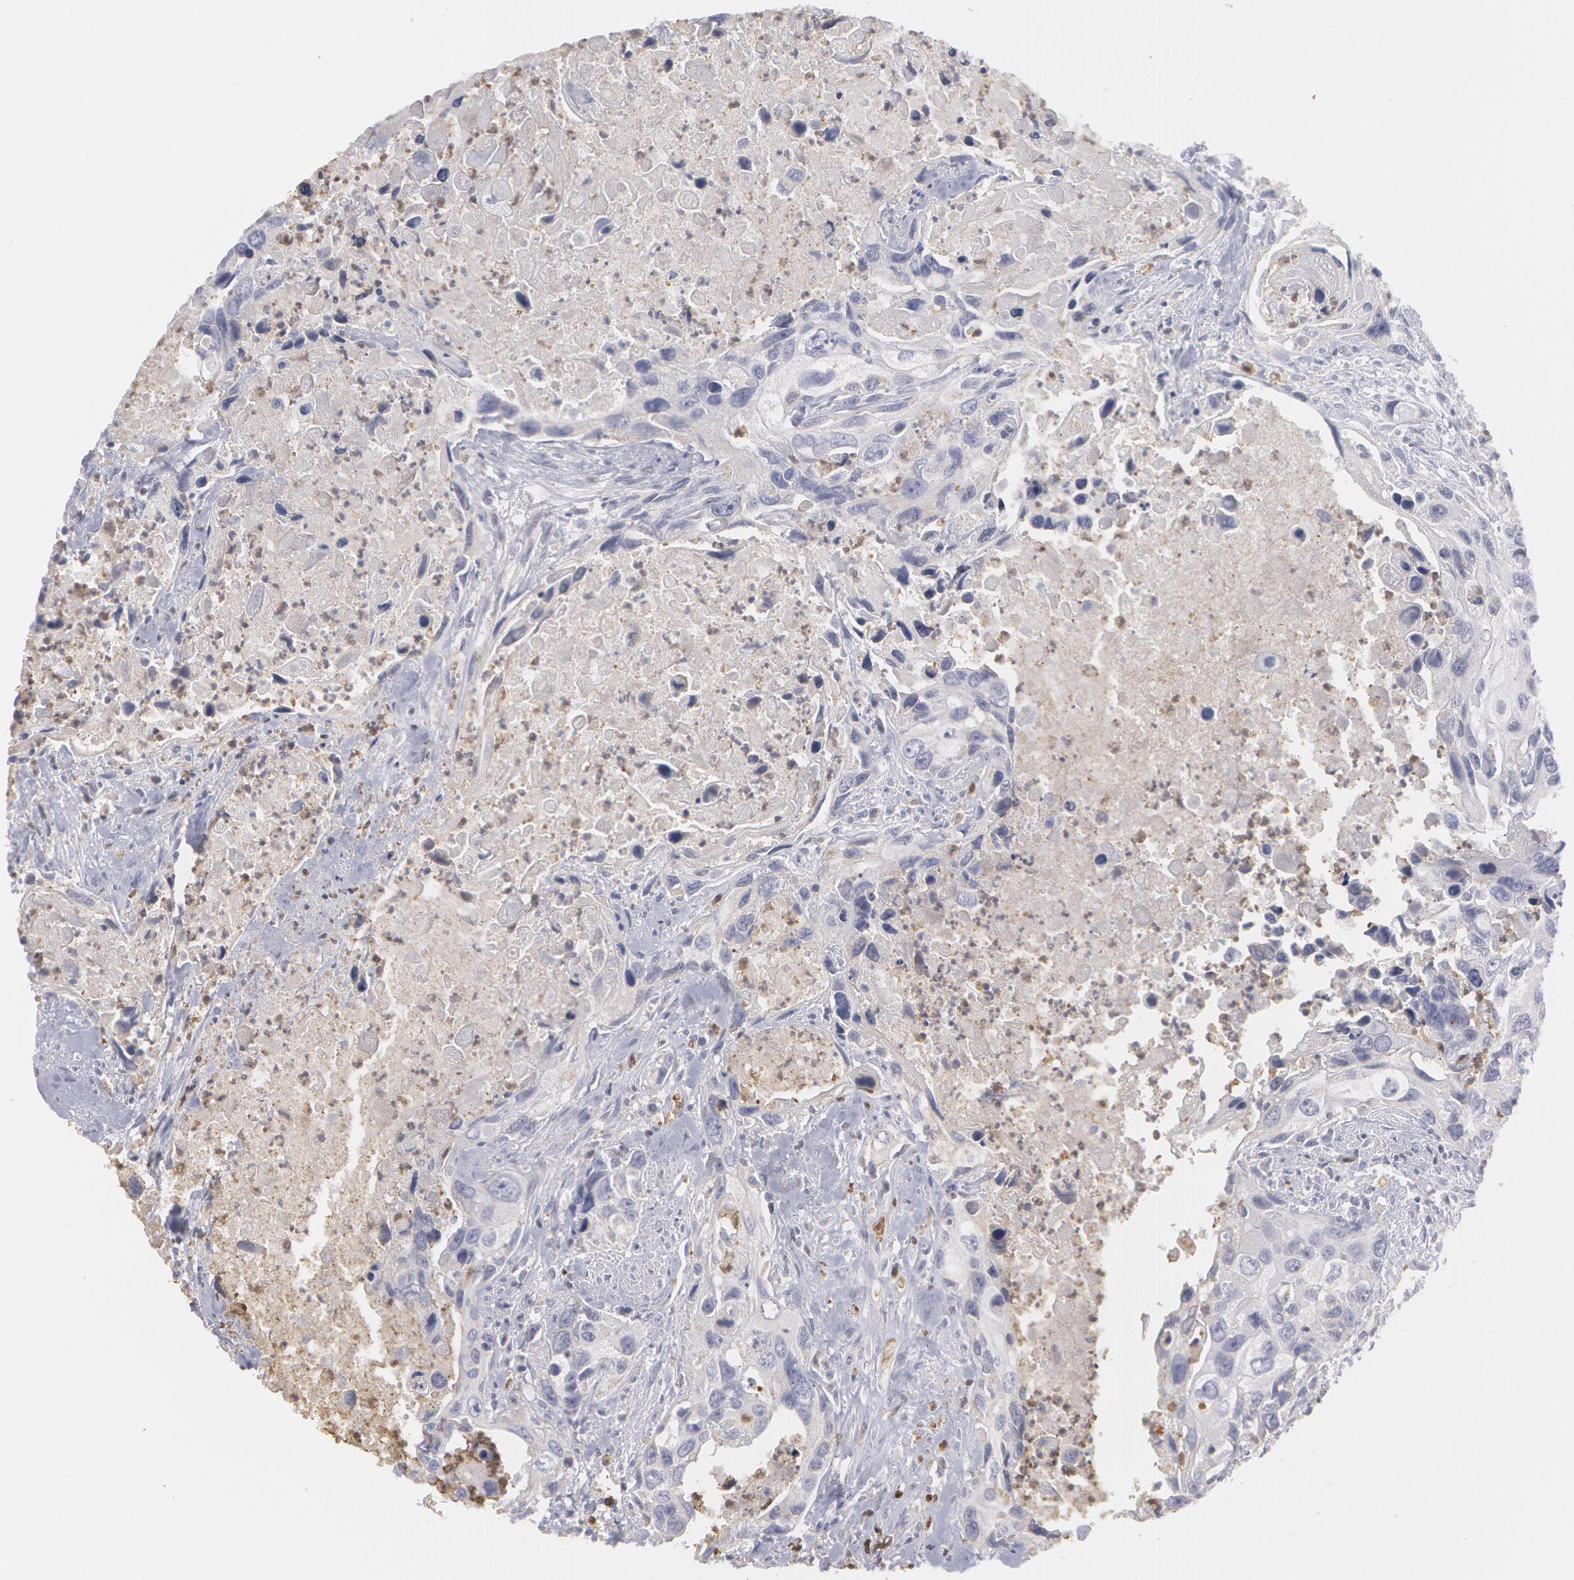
{"staining": {"intensity": "weak", "quantity": "<25%", "location": "cytoplasmic/membranous"}, "tissue": "urothelial cancer", "cell_type": "Tumor cells", "image_type": "cancer", "snomed": [{"axis": "morphology", "description": "Urothelial carcinoma, High grade"}, {"axis": "topography", "description": "Urinary bladder"}], "caption": "This histopathology image is of high-grade urothelial carcinoma stained with immunohistochemistry (IHC) to label a protein in brown with the nuclei are counter-stained blue. There is no positivity in tumor cells. (Brightfield microscopy of DAB immunohistochemistry (IHC) at high magnification).", "gene": "CAT", "patient": {"sex": "male", "age": 71}}